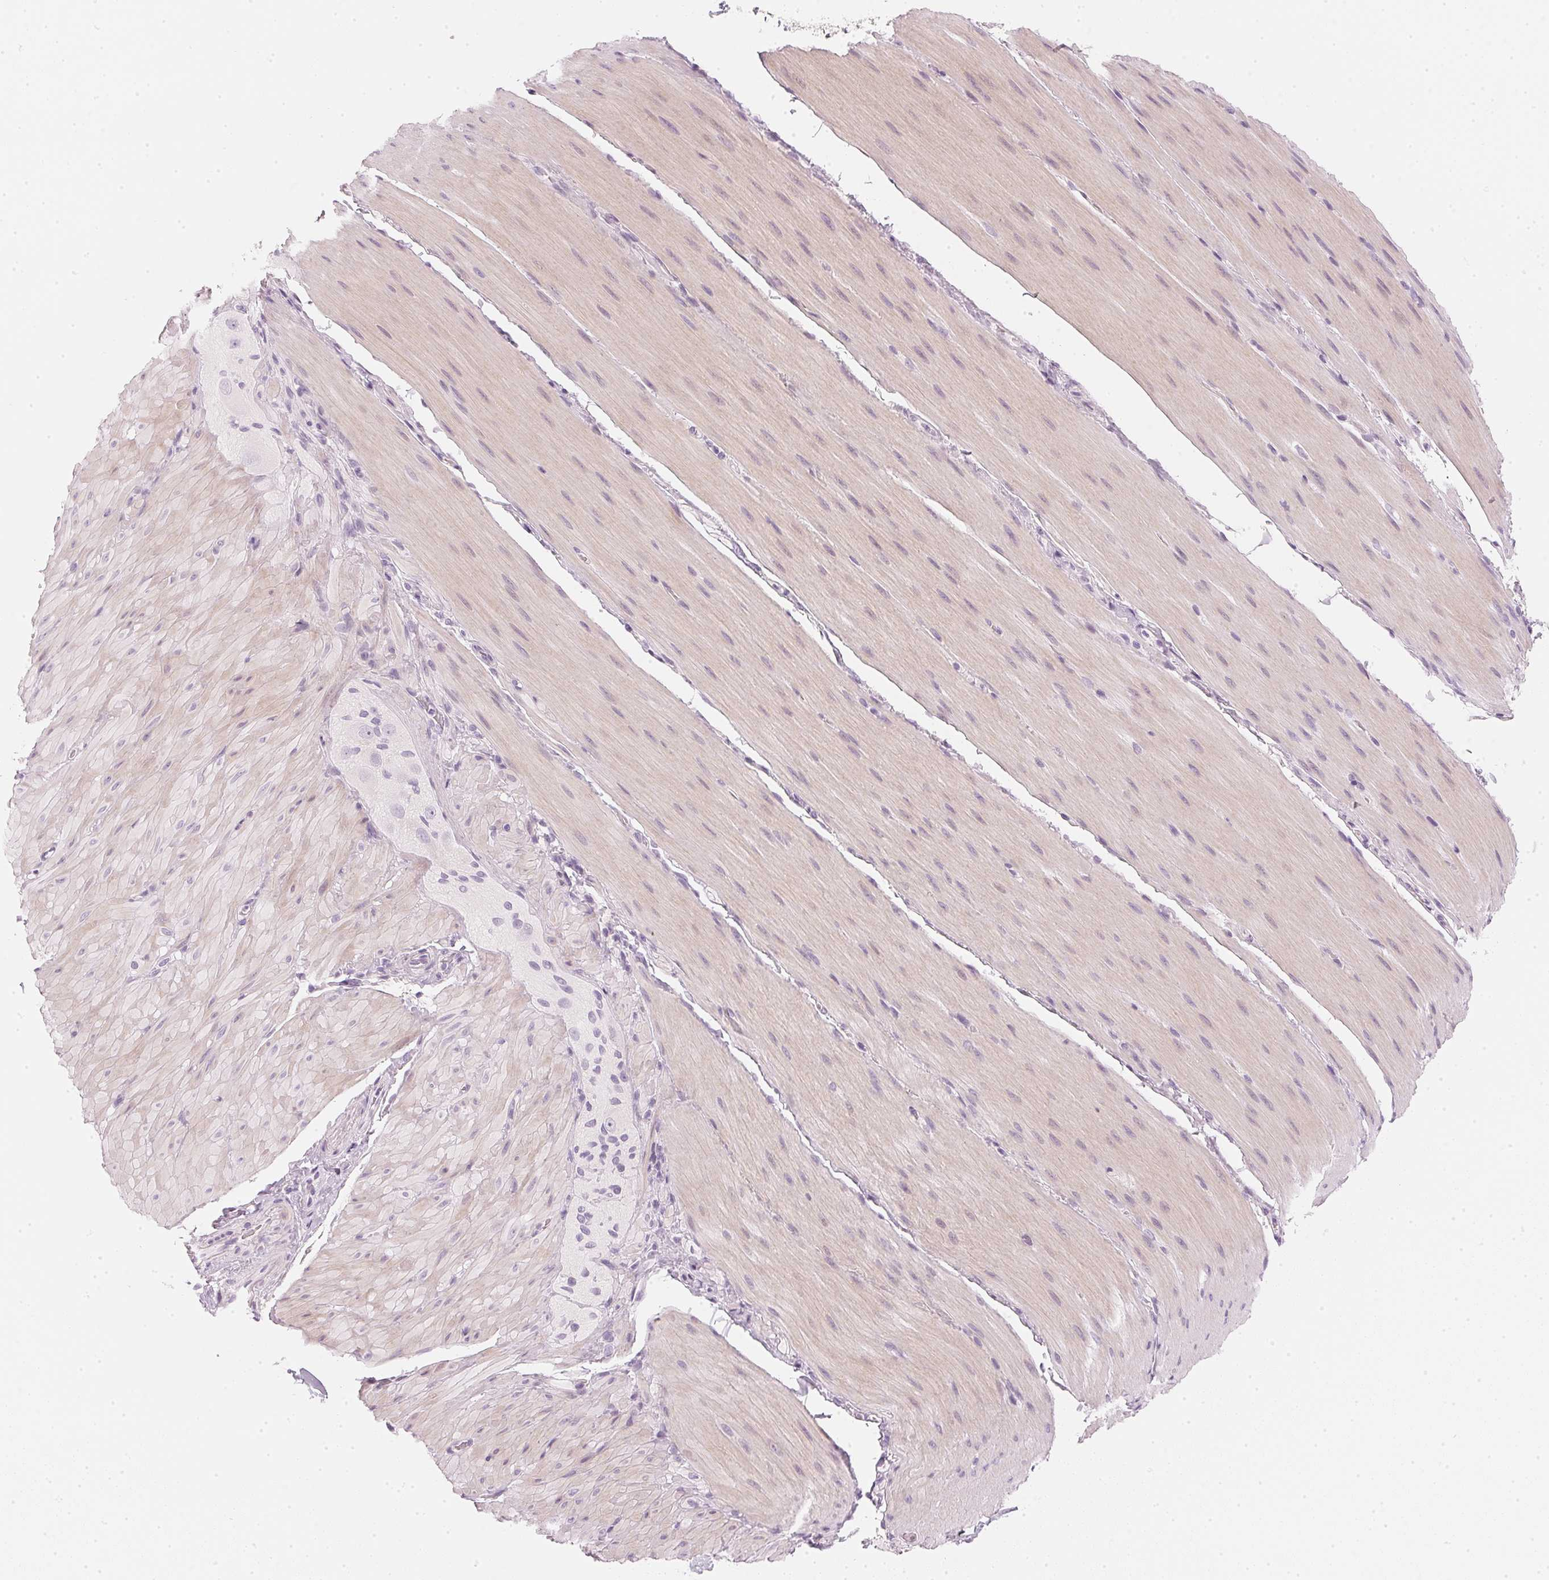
{"staining": {"intensity": "weak", "quantity": "<25%", "location": "cytoplasmic/membranous"}, "tissue": "smooth muscle", "cell_type": "Smooth muscle cells", "image_type": "normal", "snomed": [{"axis": "morphology", "description": "Normal tissue, NOS"}, {"axis": "topography", "description": "Smooth muscle"}, {"axis": "topography", "description": "Colon"}], "caption": "Immunohistochemical staining of normal human smooth muscle shows no significant expression in smooth muscle cells. (Brightfield microscopy of DAB IHC at high magnification).", "gene": "CHST4", "patient": {"sex": "male", "age": 73}}